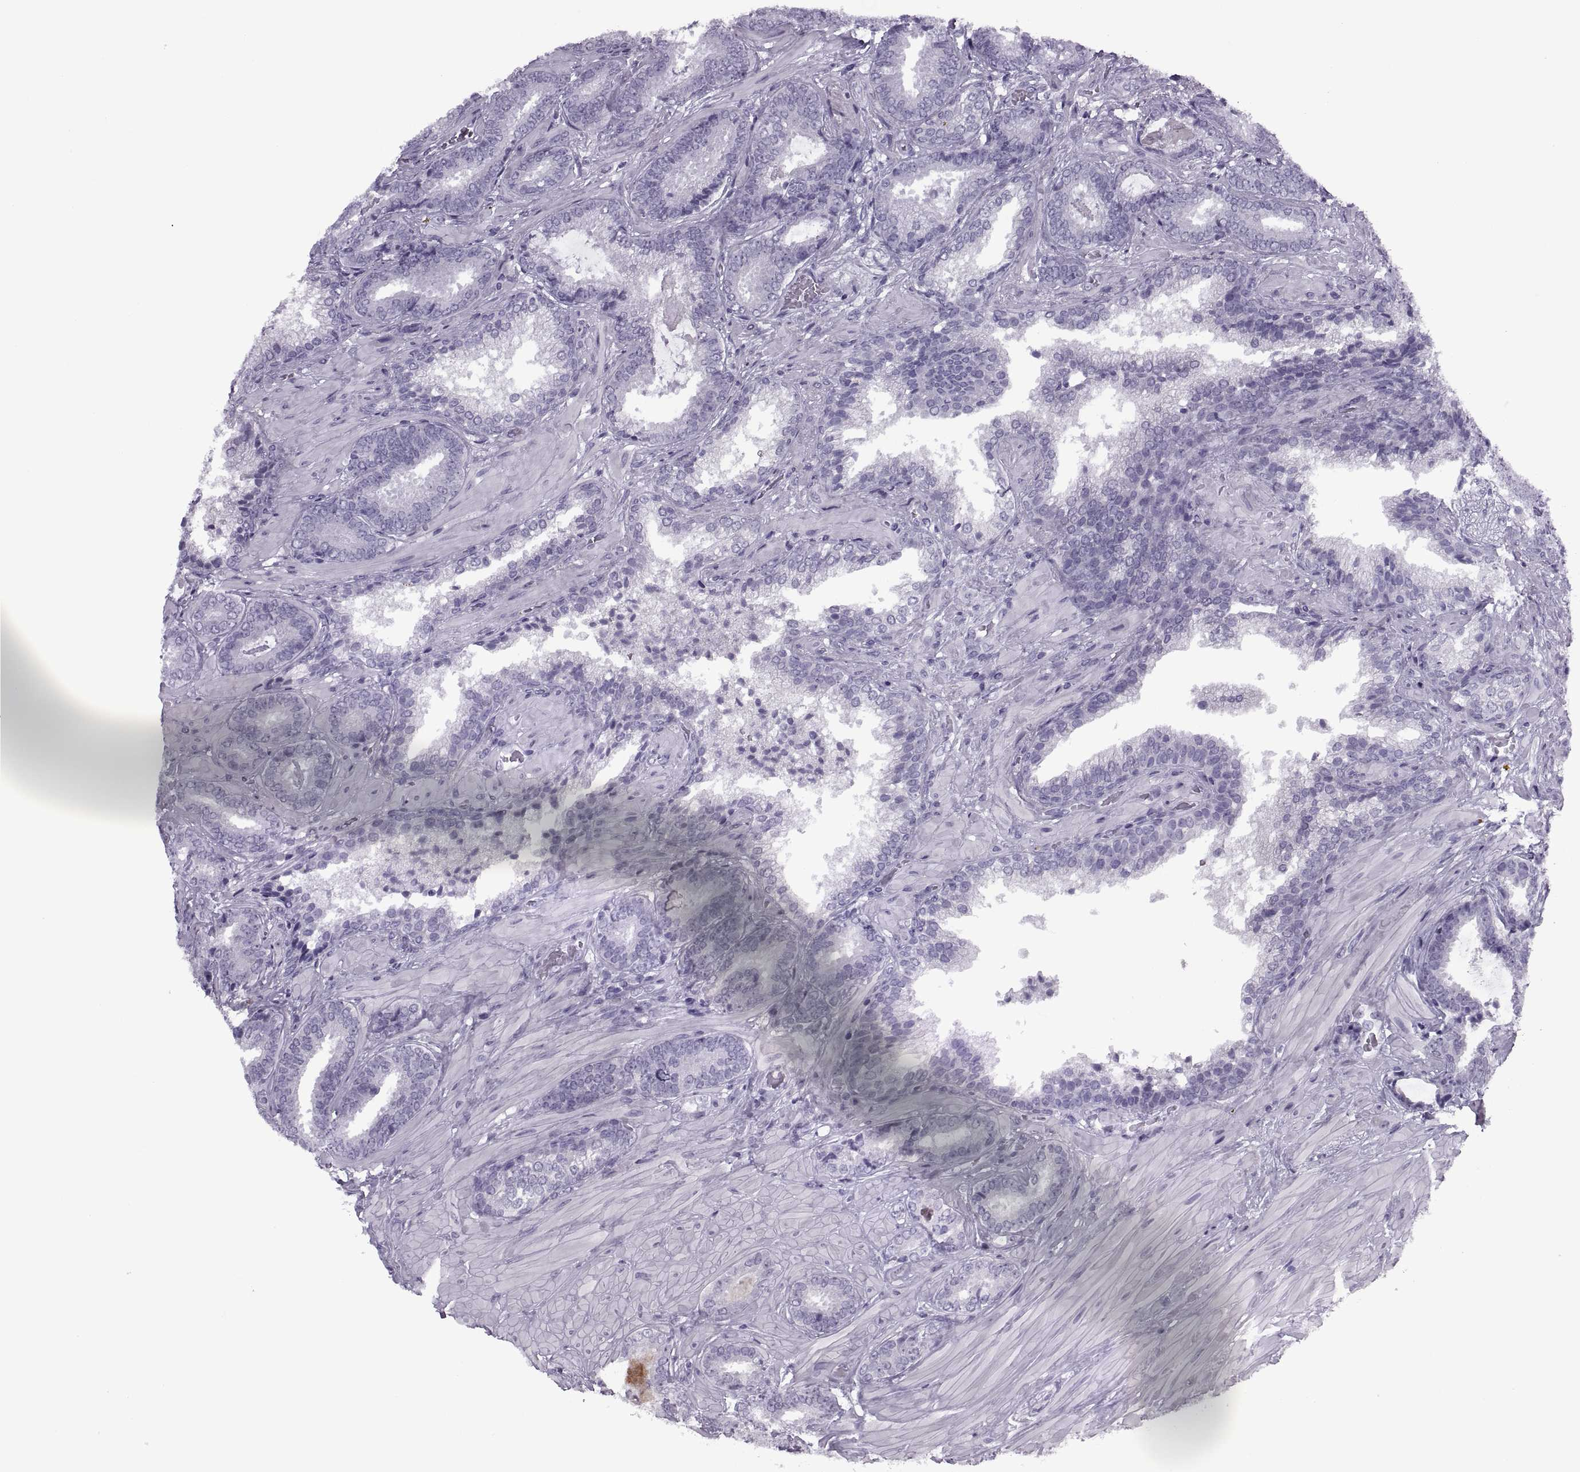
{"staining": {"intensity": "negative", "quantity": "none", "location": "none"}, "tissue": "prostate cancer", "cell_type": "Tumor cells", "image_type": "cancer", "snomed": [{"axis": "morphology", "description": "Adenocarcinoma, Low grade"}, {"axis": "topography", "description": "Prostate"}], "caption": "A histopathology image of prostate cancer stained for a protein exhibits no brown staining in tumor cells.", "gene": "FAM24A", "patient": {"sex": "male", "age": 61}}